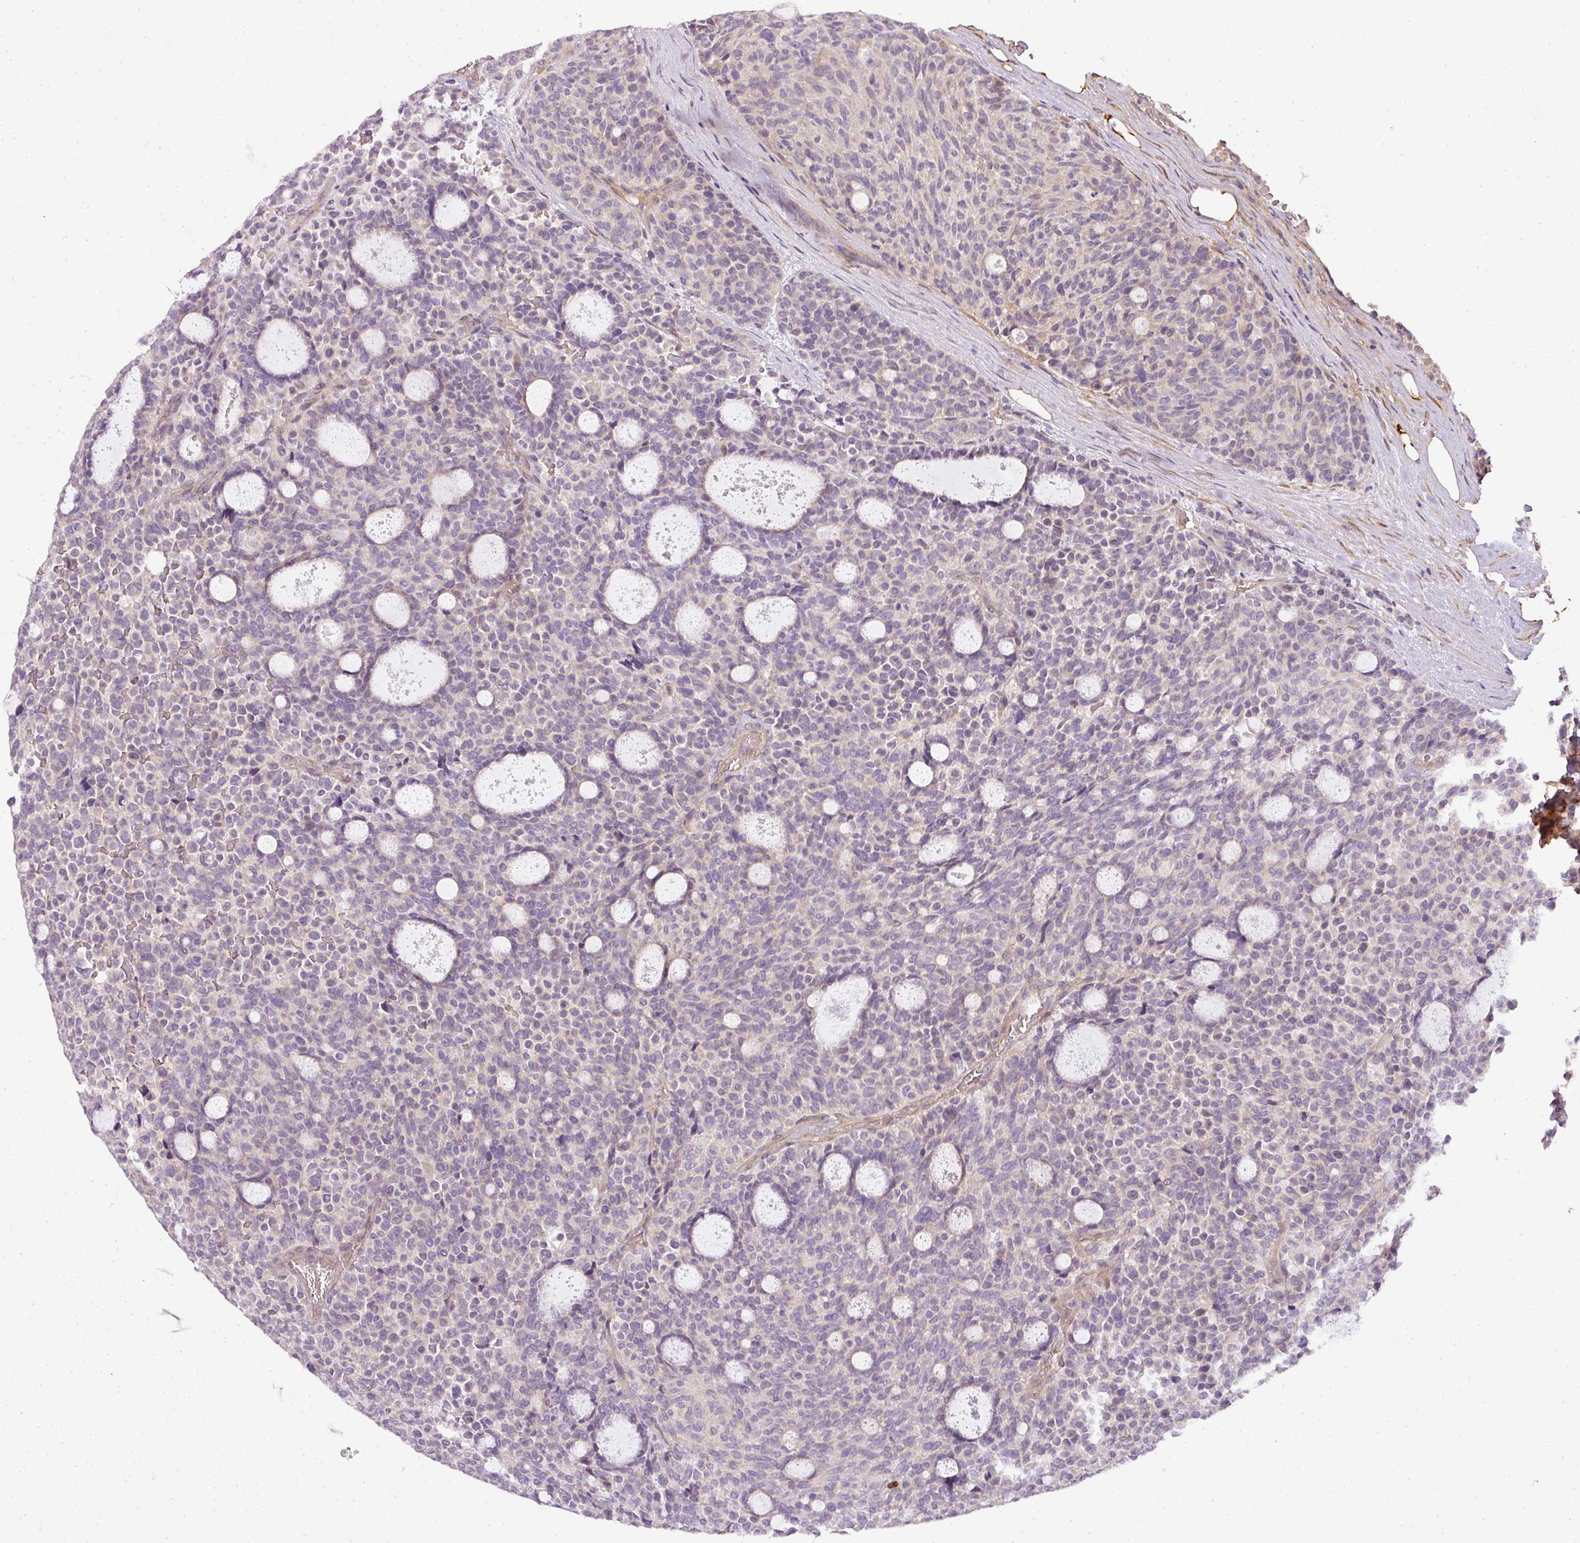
{"staining": {"intensity": "negative", "quantity": "none", "location": "none"}, "tissue": "carcinoid", "cell_type": "Tumor cells", "image_type": "cancer", "snomed": [{"axis": "morphology", "description": "Carcinoid, malignant, NOS"}, {"axis": "topography", "description": "Pancreas"}], "caption": "Carcinoid was stained to show a protein in brown. There is no significant staining in tumor cells.", "gene": "ADH5", "patient": {"sex": "female", "age": 54}}